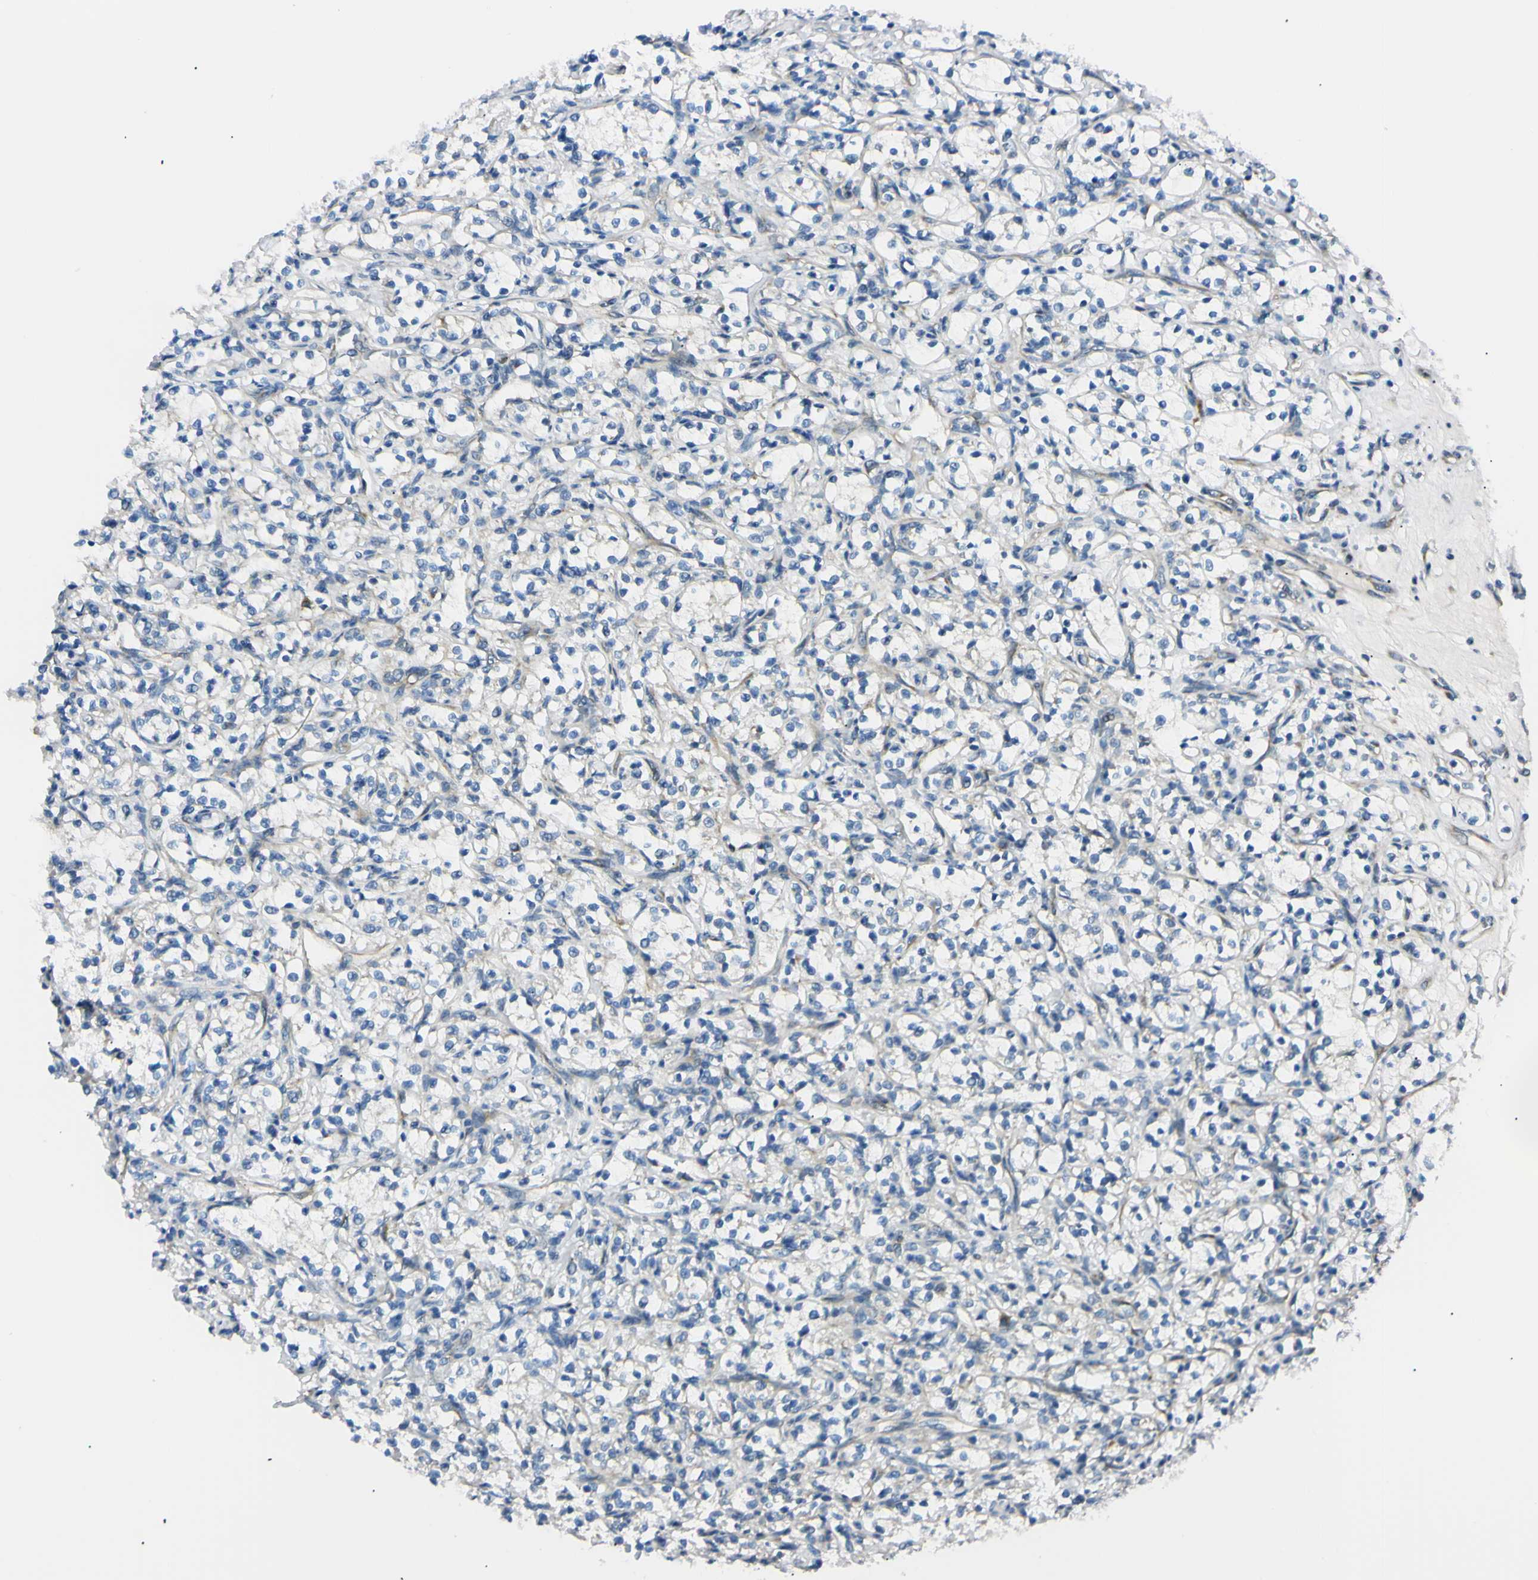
{"staining": {"intensity": "negative", "quantity": "none", "location": "none"}, "tissue": "renal cancer", "cell_type": "Tumor cells", "image_type": "cancer", "snomed": [{"axis": "morphology", "description": "Adenocarcinoma, NOS"}, {"axis": "topography", "description": "Kidney"}], "caption": "Tumor cells show no significant positivity in renal adenocarcinoma.", "gene": "IER3IP1", "patient": {"sex": "female", "age": 69}}